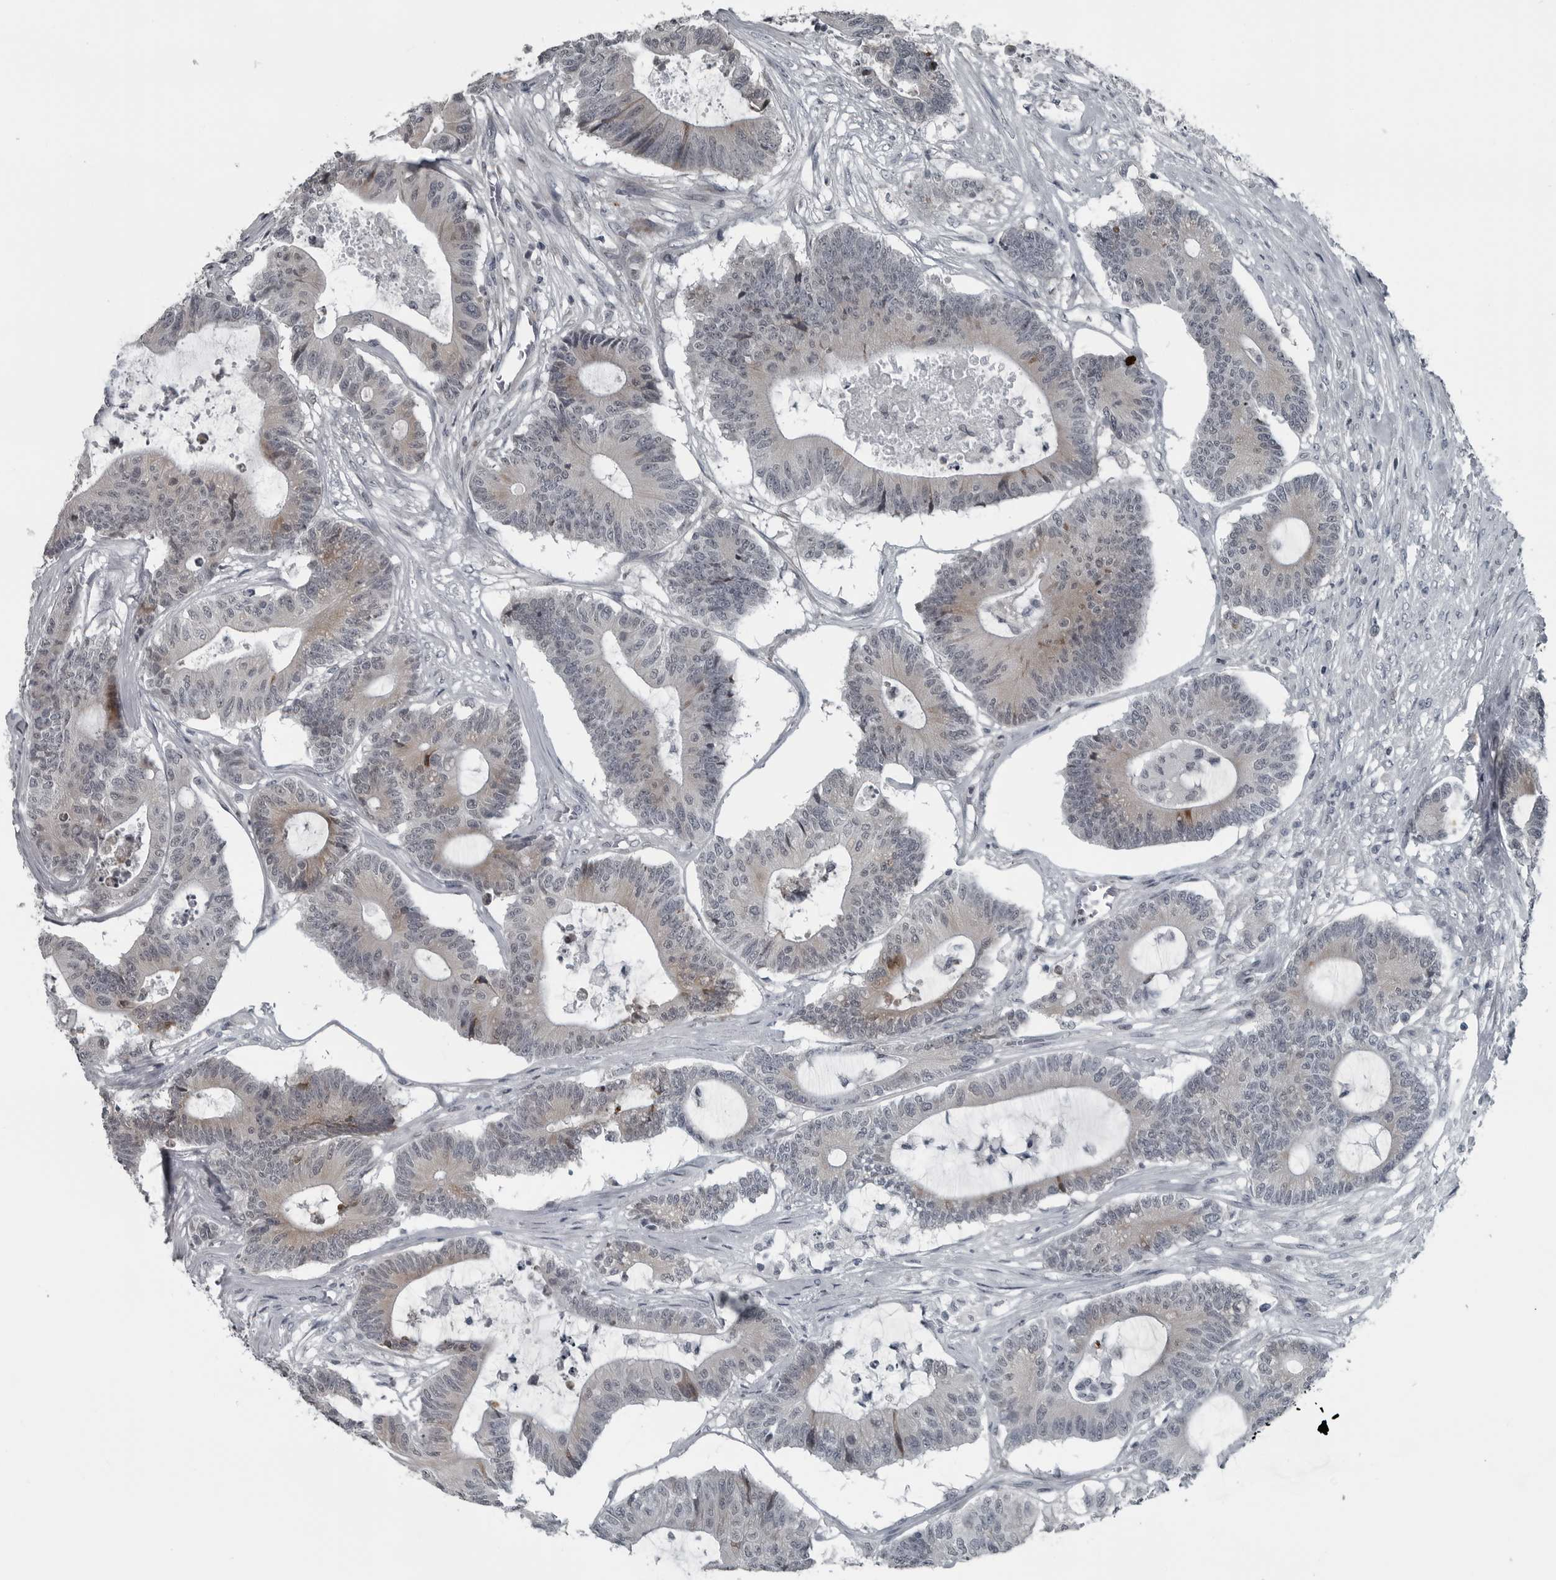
{"staining": {"intensity": "weak", "quantity": "<25%", "location": "cytoplasmic/membranous"}, "tissue": "colorectal cancer", "cell_type": "Tumor cells", "image_type": "cancer", "snomed": [{"axis": "morphology", "description": "Adenocarcinoma, NOS"}, {"axis": "topography", "description": "Colon"}], "caption": "Adenocarcinoma (colorectal) was stained to show a protein in brown. There is no significant expression in tumor cells.", "gene": "DNAAF11", "patient": {"sex": "female", "age": 84}}